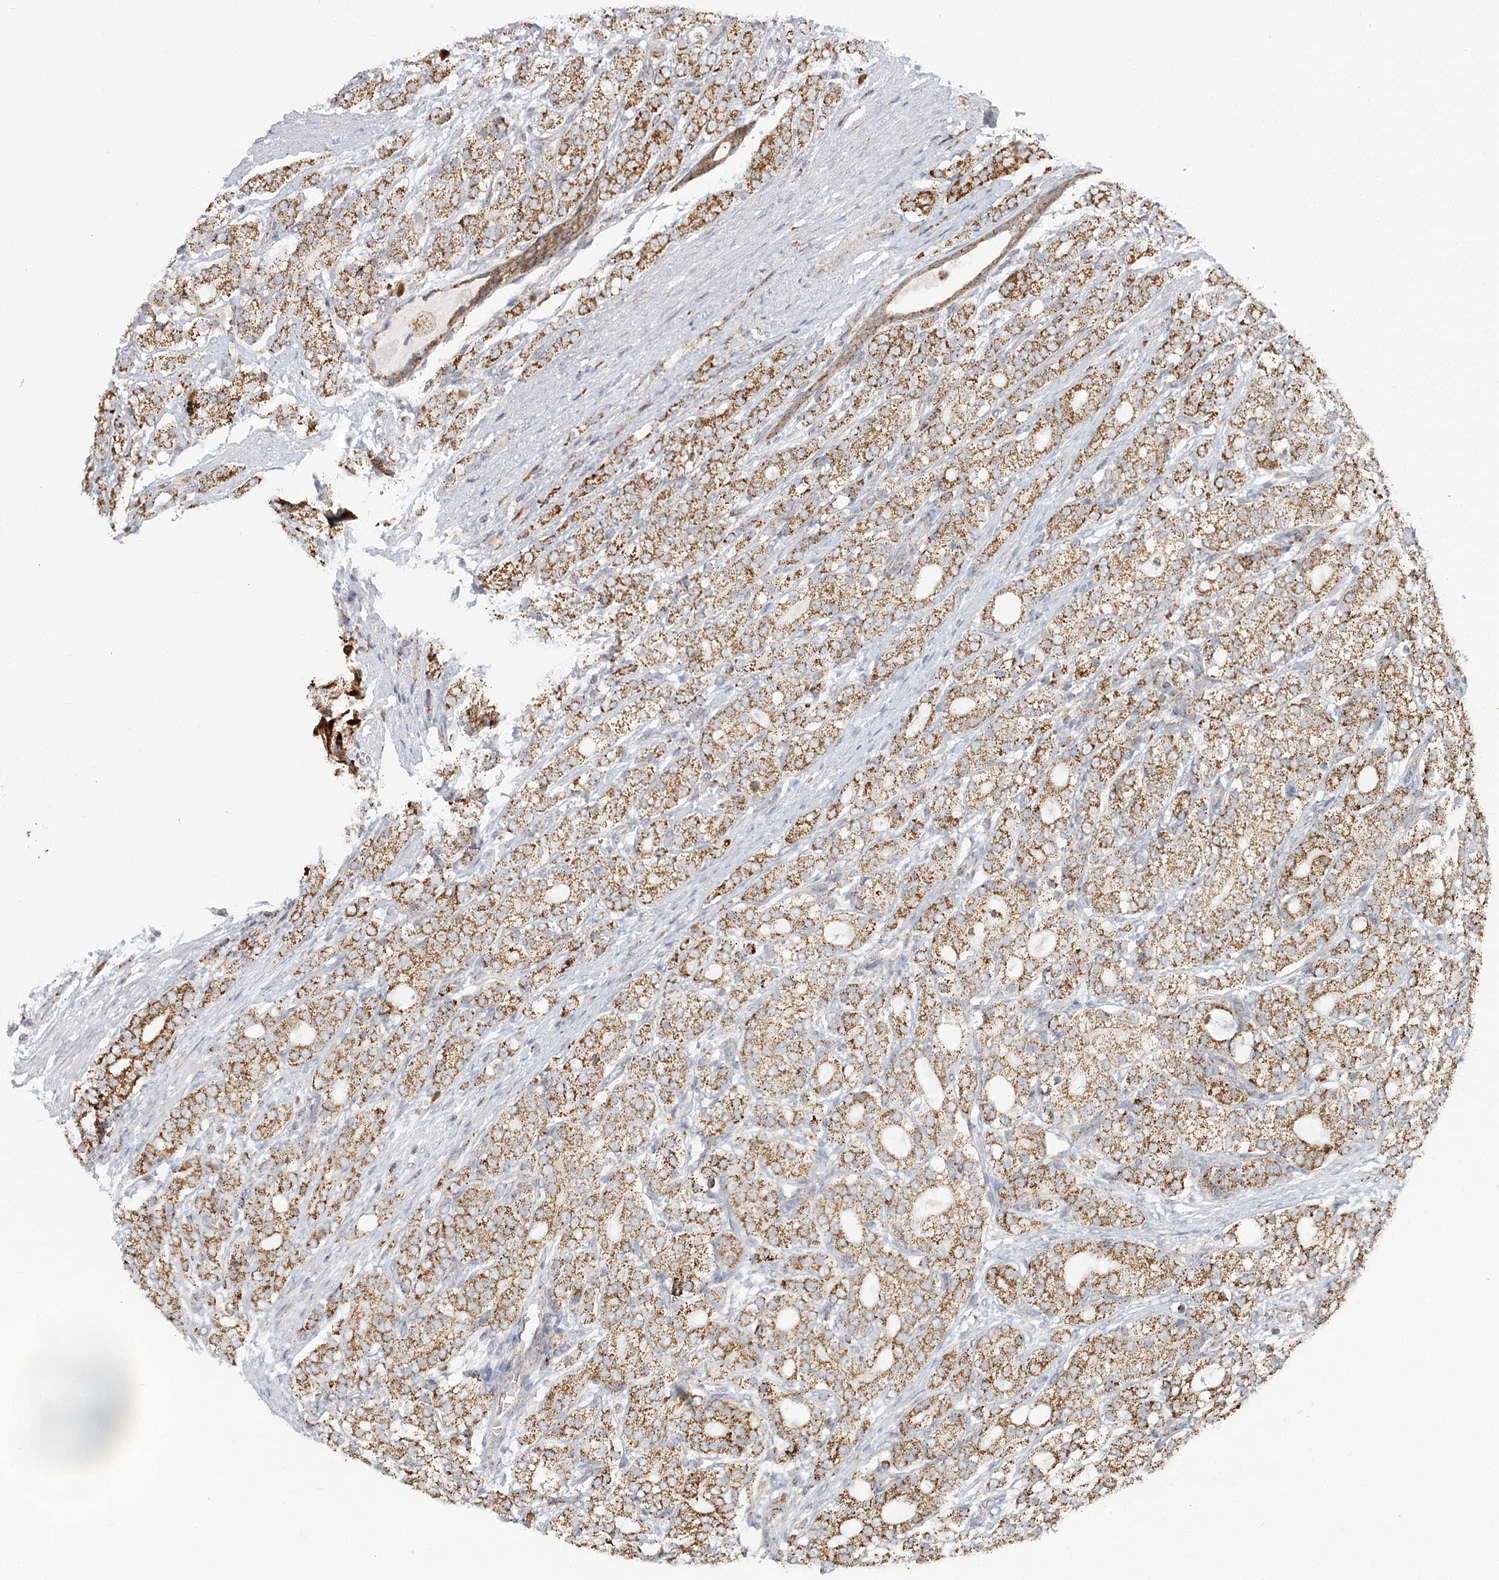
{"staining": {"intensity": "strong", "quantity": ">75%", "location": "cytoplasmic/membranous"}, "tissue": "prostate cancer", "cell_type": "Tumor cells", "image_type": "cancer", "snomed": [{"axis": "morphology", "description": "Adenocarcinoma, High grade"}, {"axis": "topography", "description": "Prostate"}], "caption": "This histopathology image reveals prostate cancer stained with IHC to label a protein in brown. The cytoplasmic/membranous of tumor cells show strong positivity for the protein. Nuclei are counter-stained blue.", "gene": "TAS1R1", "patient": {"sex": "male", "age": 57}}